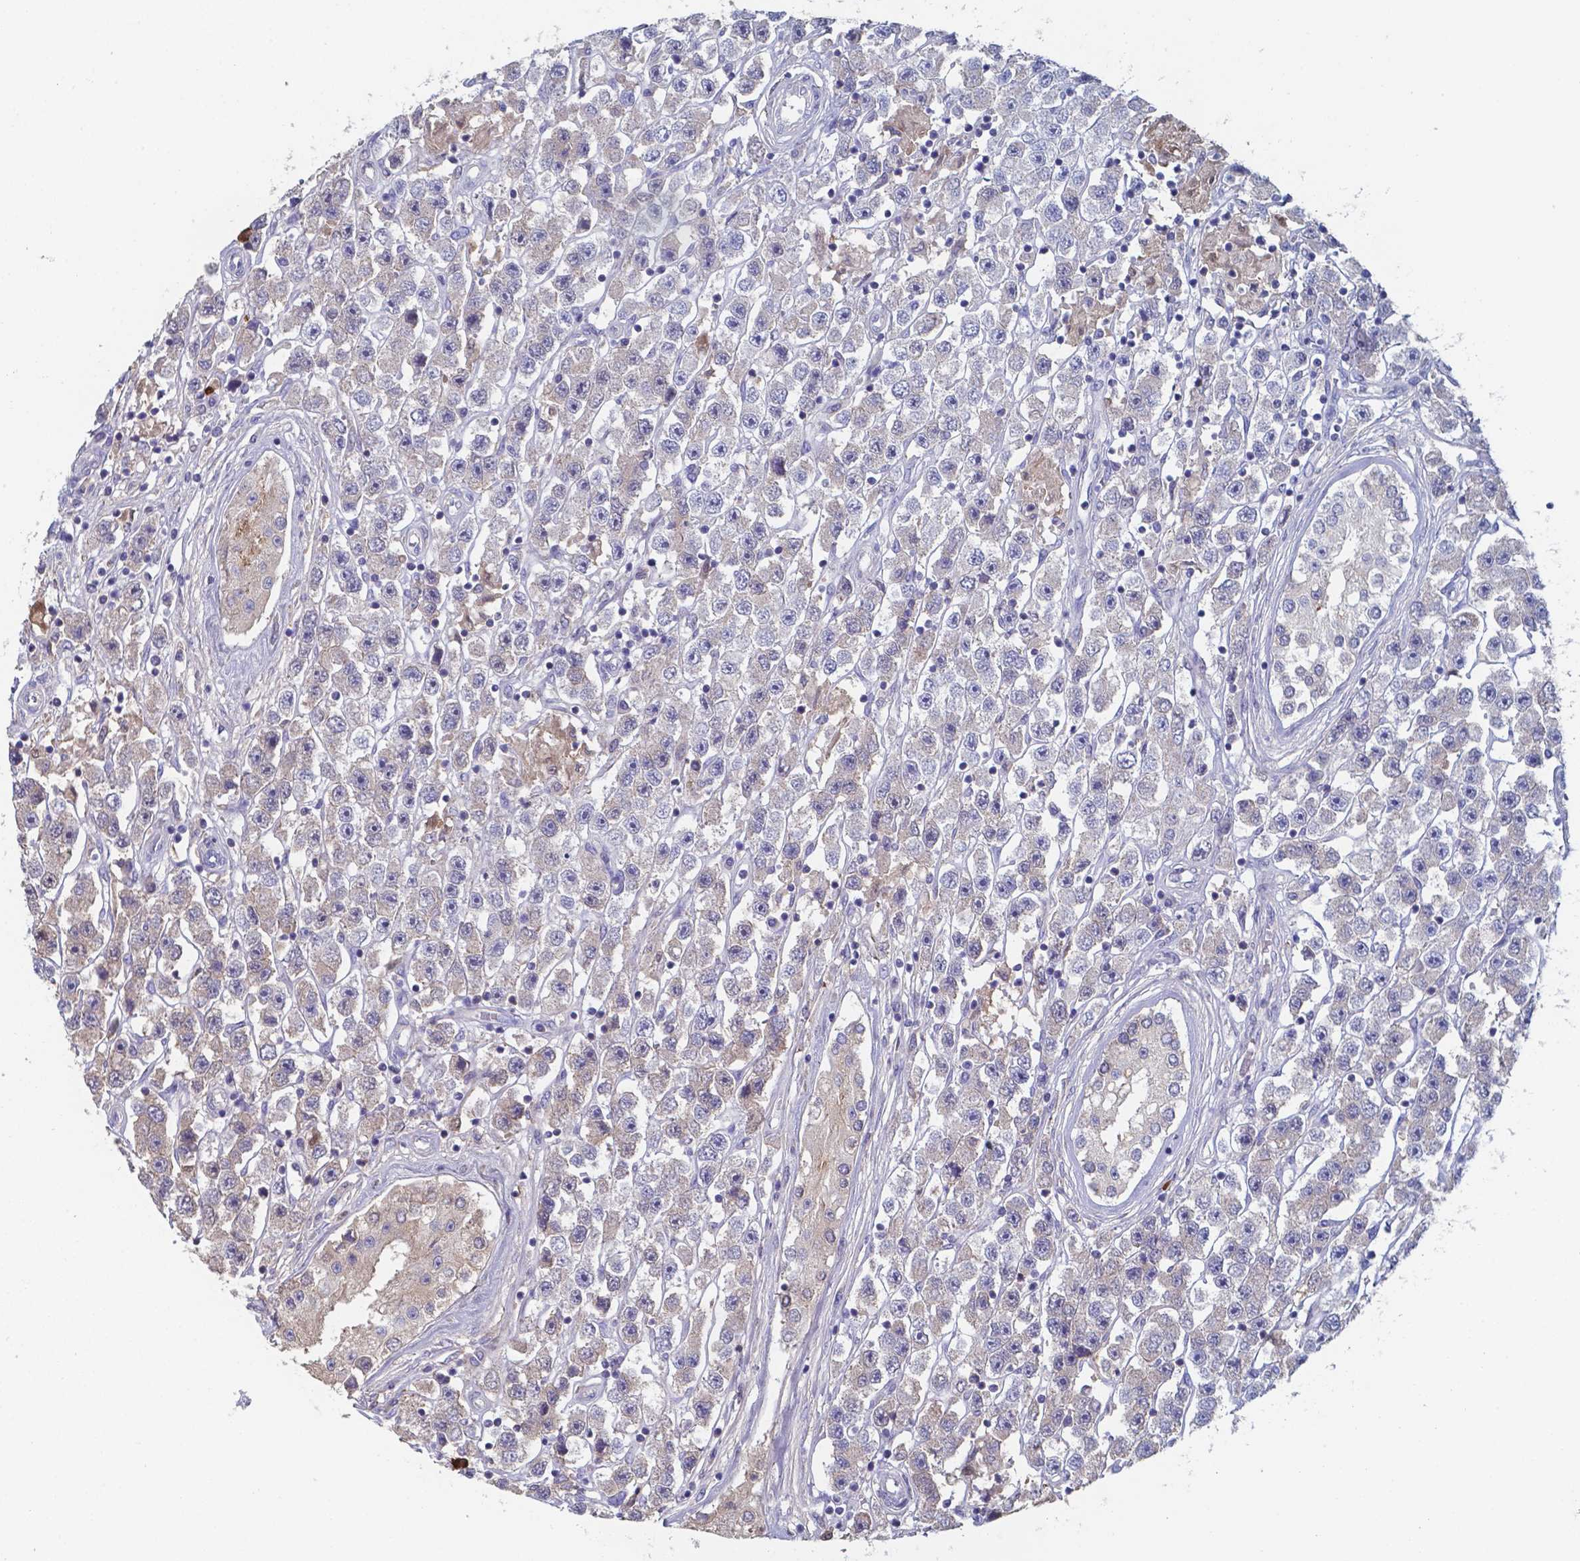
{"staining": {"intensity": "negative", "quantity": "none", "location": "none"}, "tissue": "testis cancer", "cell_type": "Tumor cells", "image_type": "cancer", "snomed": [{"axis": "morphology", "description": "Seminoma, NOS"}, {"axis": "topography", "description": "Testis"}], "caption": "The micrograph demonstrates no significant positivity in tumor cells of testis cancer.", "gene": "BTBD17", "patient": {"sex": "male", "age": 45}}